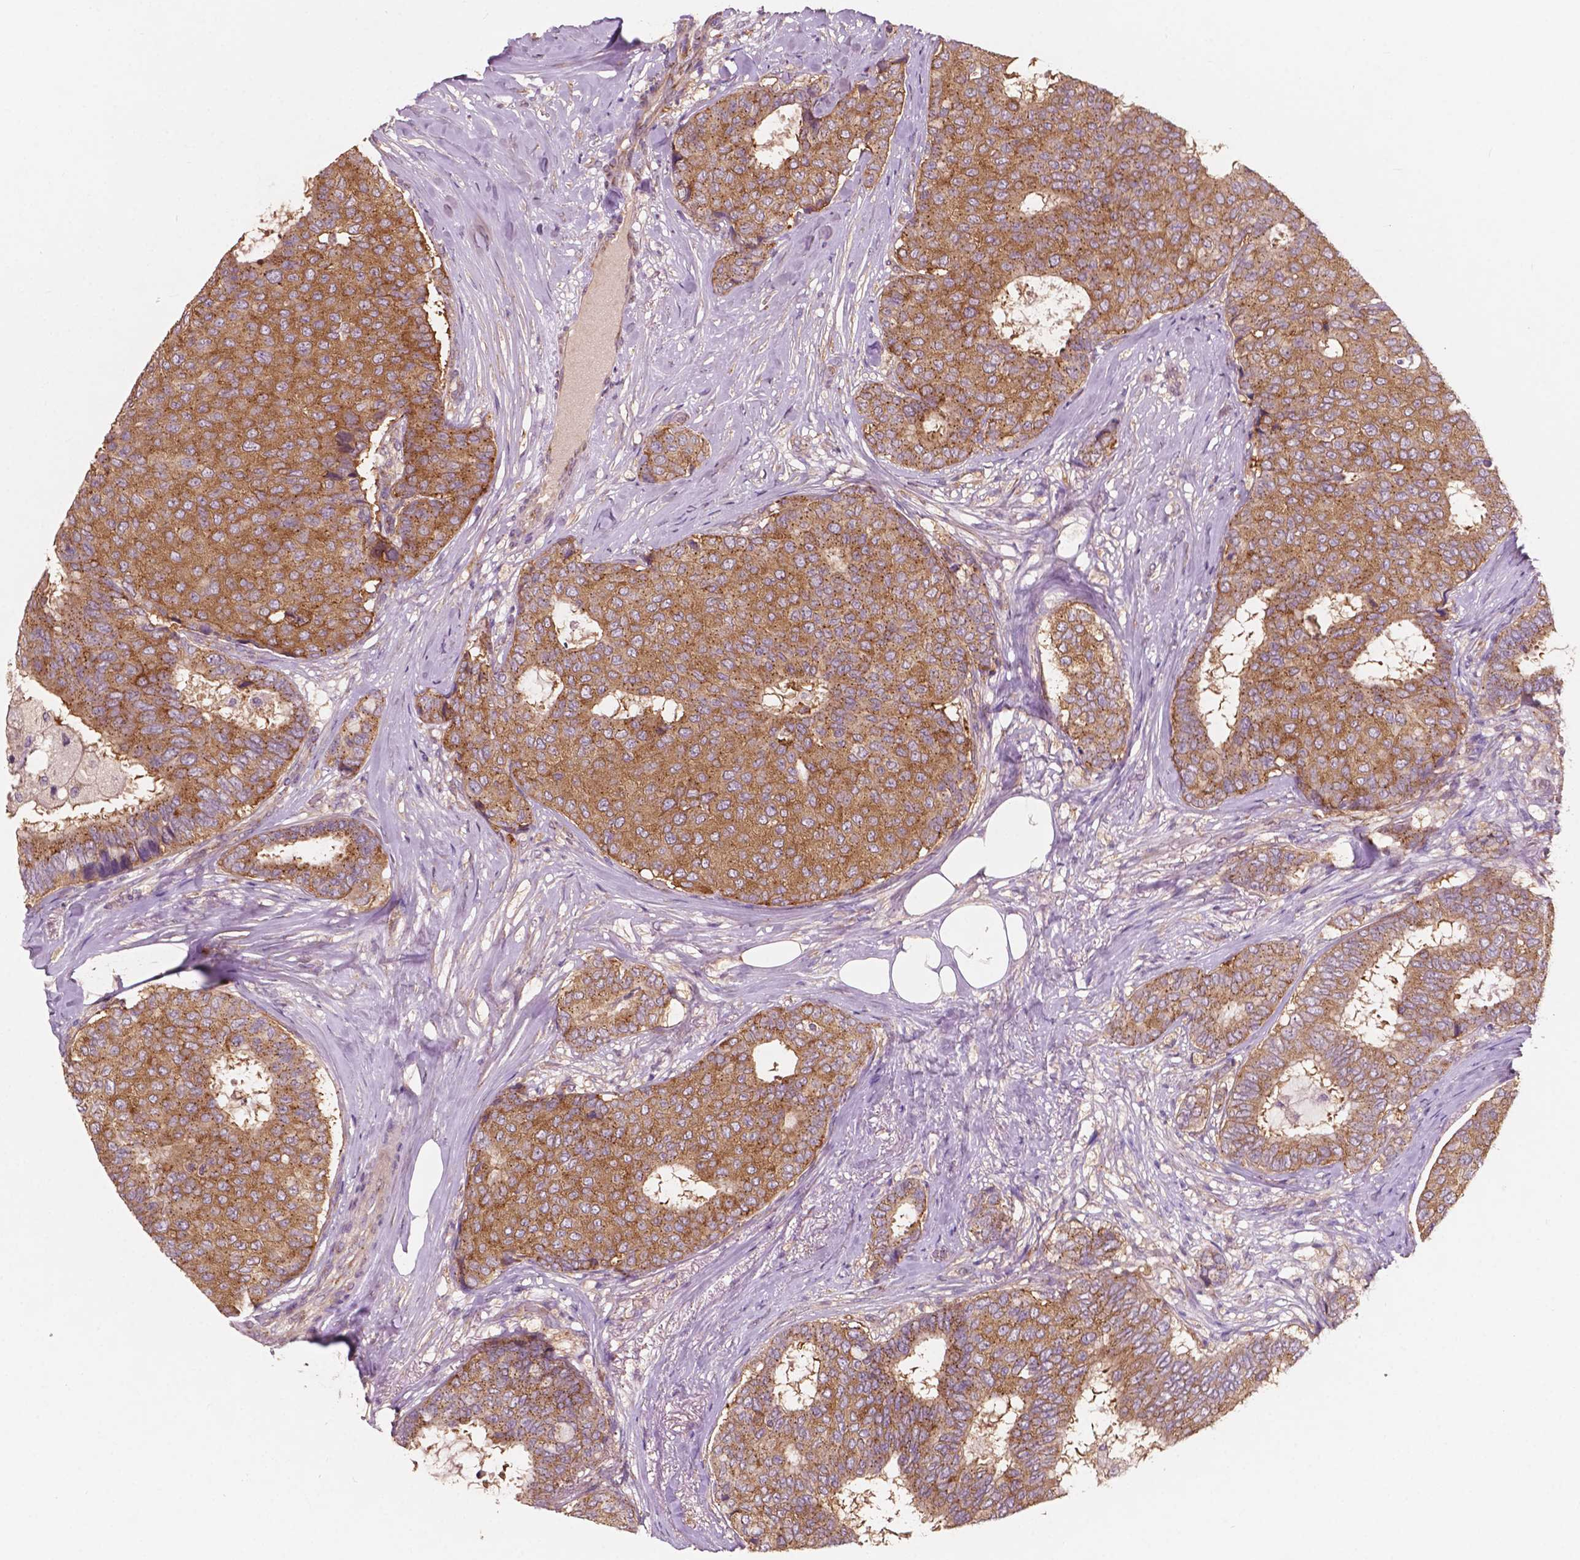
{"staining": {"intensity": "moderate", "quantity": ">75%", "location": "cytoplasmic/membranous"}, "tissue": "breast cancer", "cell_type": "Tumor cells", "image_type": "cancer", "snomed": [{"axis": "morphology", "description": "Duct carcinoma"}, {"axis": "topography", "description": "Breast"}], "caption": "Intraductal carcinoma (breast) tissue shows moderate cytoplasmic/membranous positivity in approximately >75% of tumor cells, visualized by immunohistochemistry.", "gene": "CHPT1", "patient": {"sex": "female", "age": 75}}